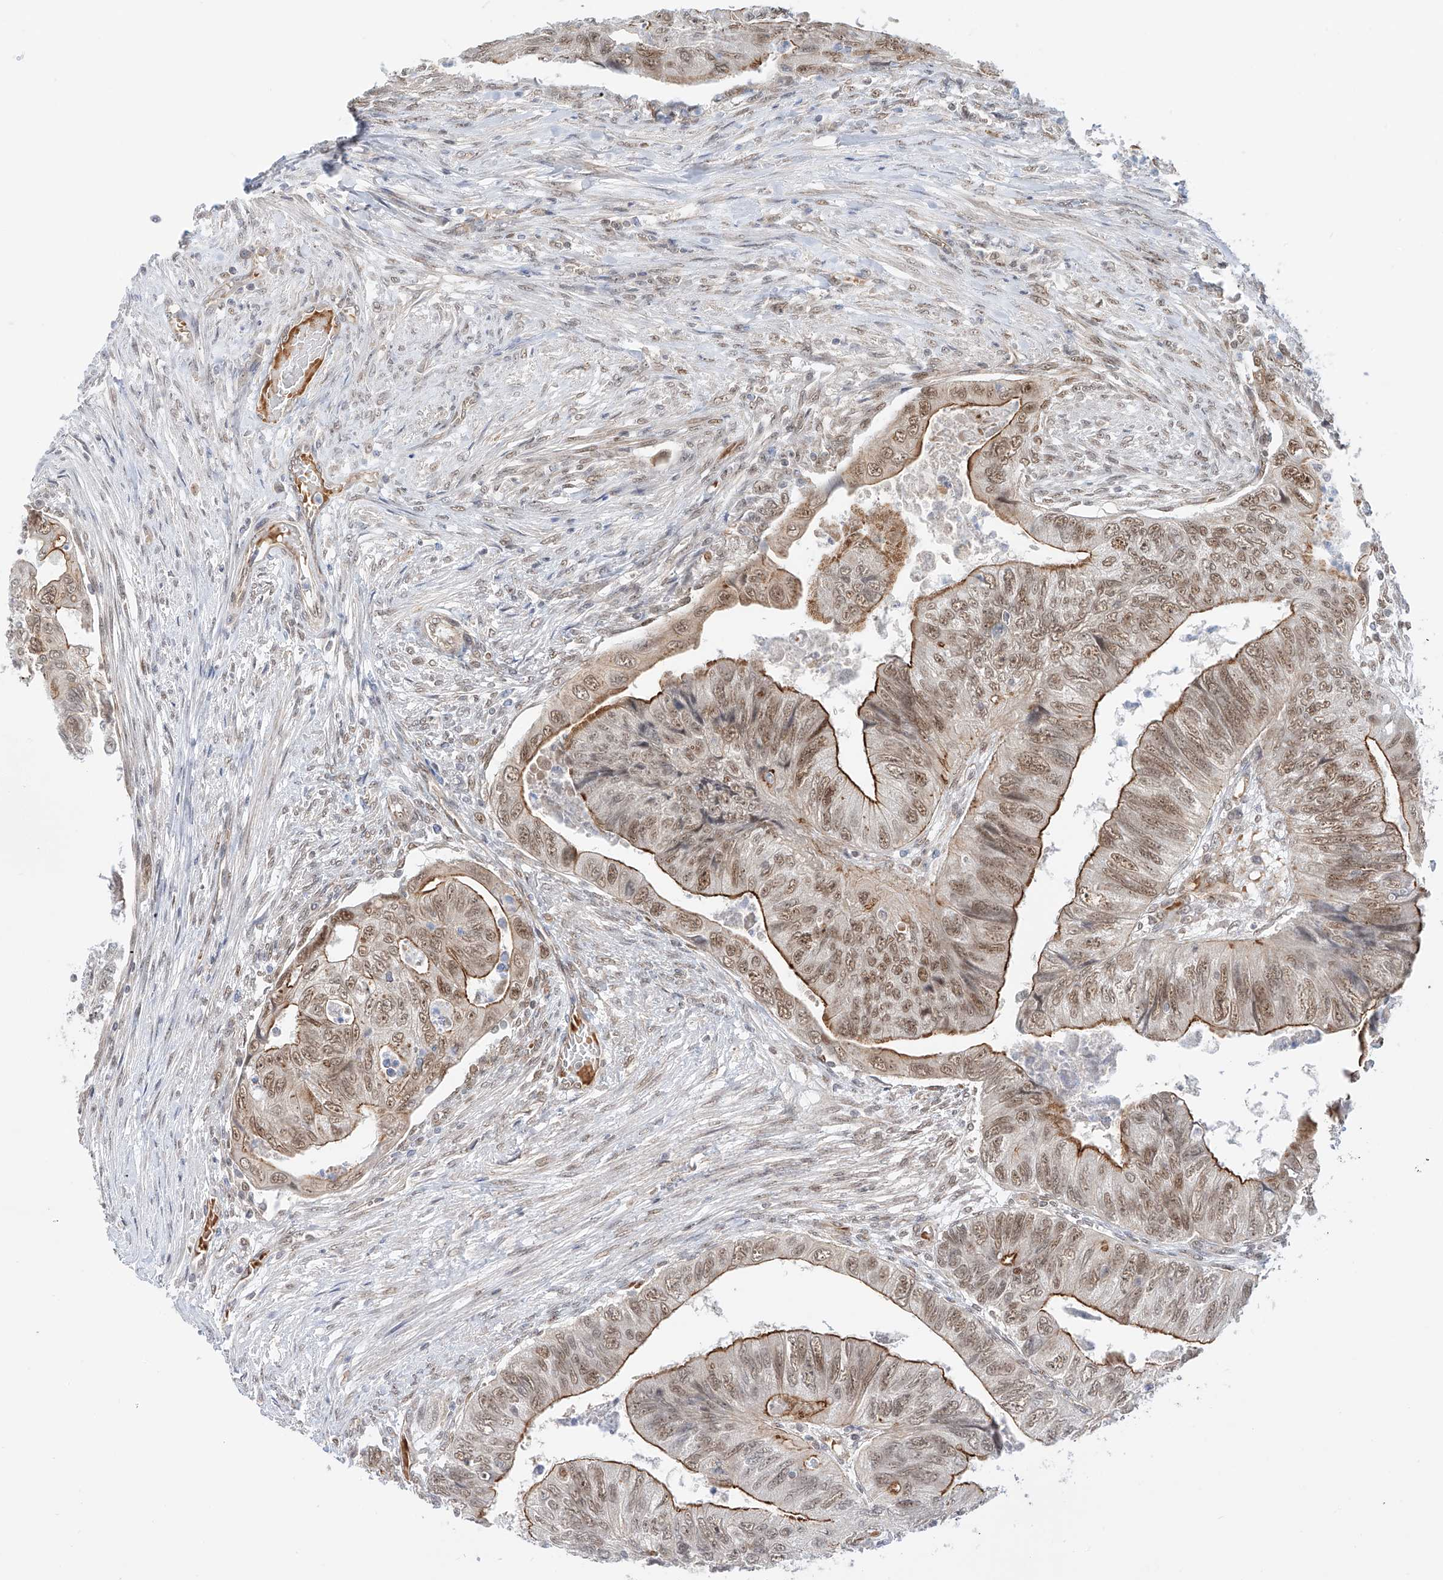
{"staining": {"intensity": "moderate", "quantity": ">75%", "location": "cytoplasmic/membranous,nuclear"}, "tissue": "colorectal cancer", "cell_type": "Tumor cells", "image_type": "cancer", "snomed": [{"axis": "morphology", "description": "Adenocarcinoma, NOS"}, {"axis": "topography", "description": "Rectum"}], "caption": "High-power microscopy captured an IHC histopathology image of colorectal adenocarcinoma, revealing moderate cytoplasmic/membranous and nuclear positivity in approximately >75% of tumor cells.", "gene": "POGK", "patient": {"sex": "male", "age": 63}}